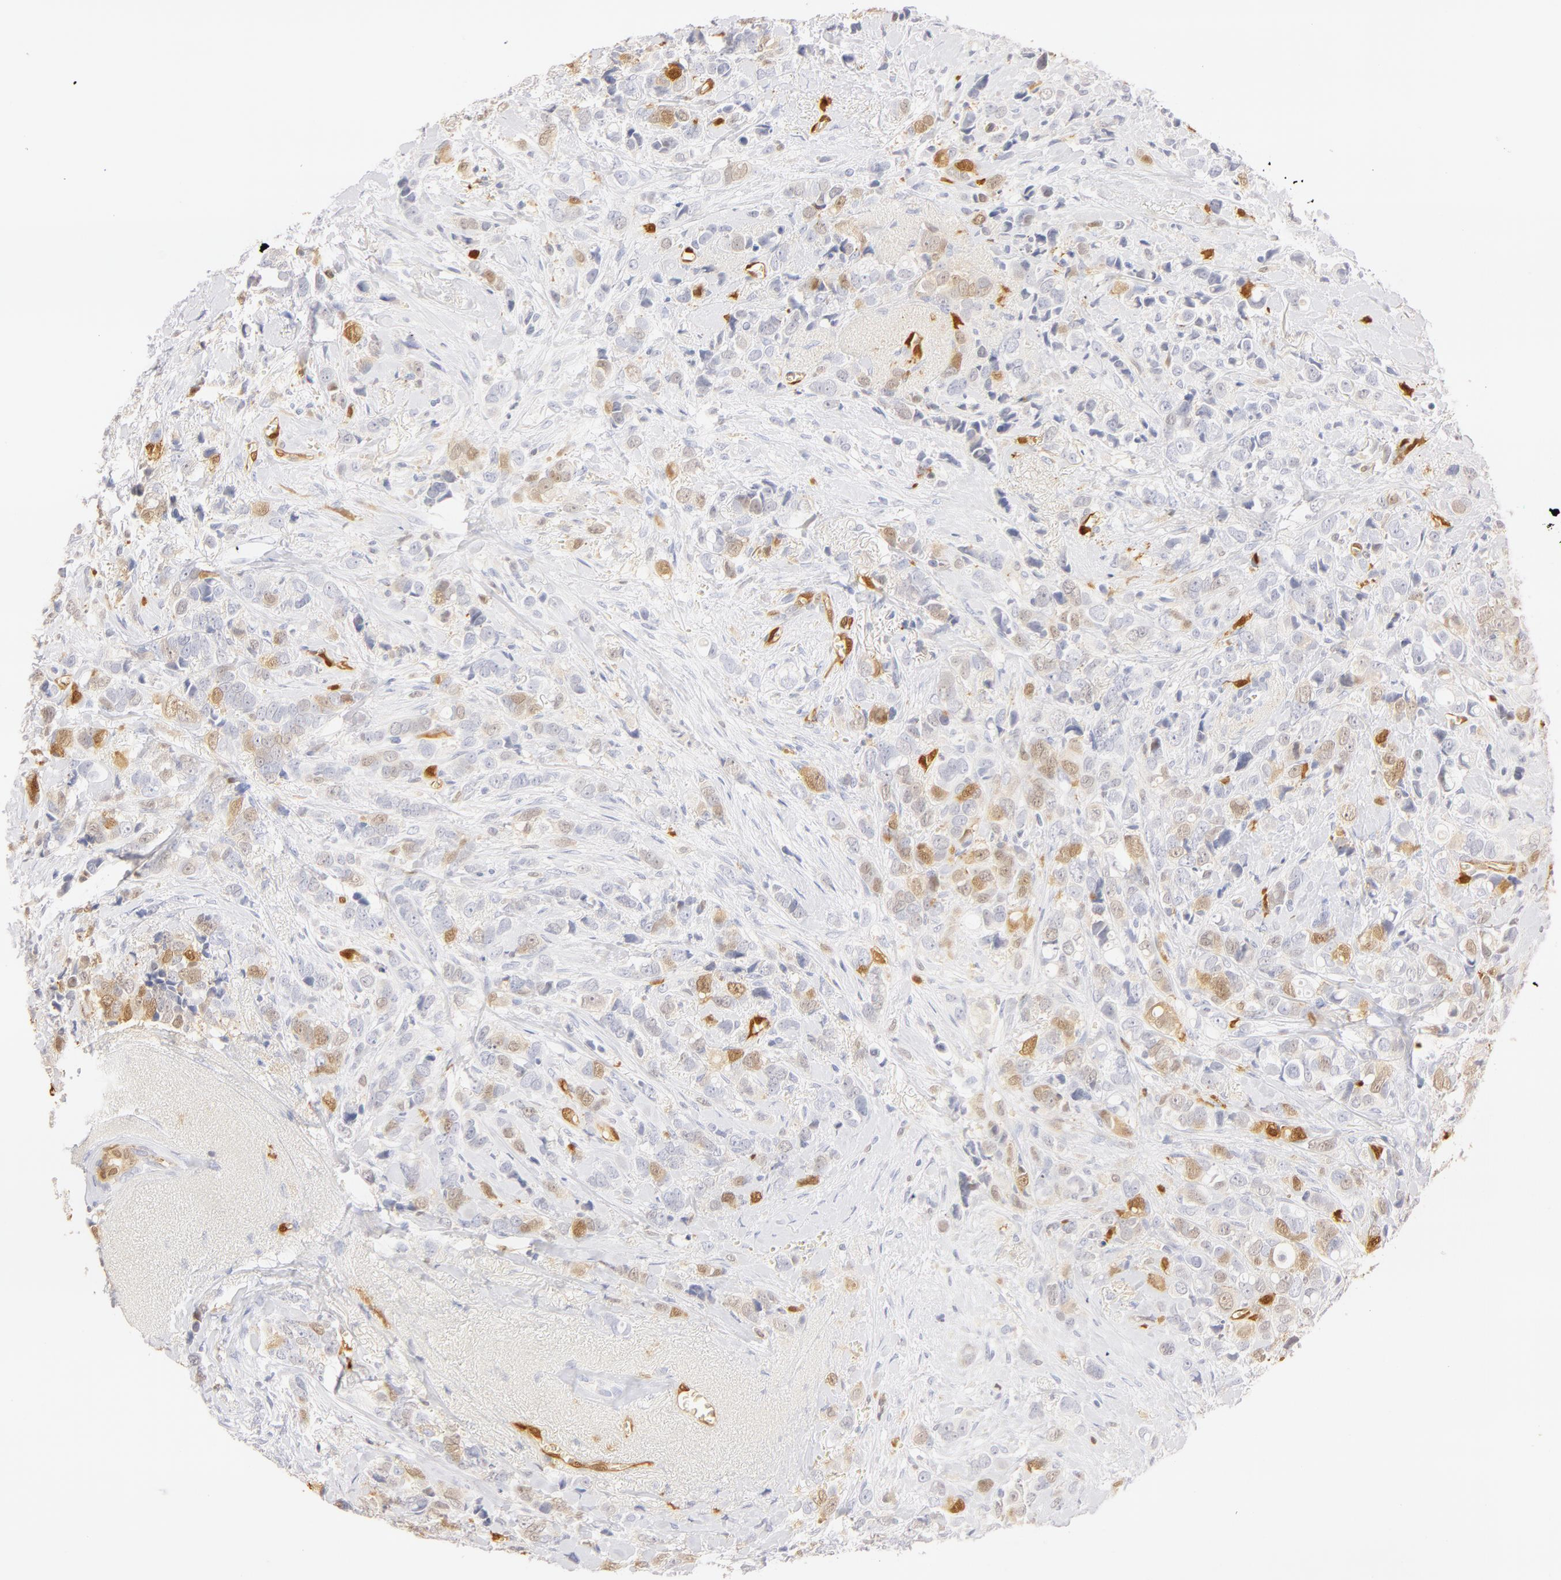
{"staining": {"intensity": "weak", "quantity": "<25%", "location": "nuclear"}, "tissue": "breast cancer", "cell_type": "Tumor cells", "image_type": "cancer", "snomed": [{"axis": "morphology", "description": "Lobular carcinoma"}, {"axis": "topography", "description": "Breast"}], "caption": "This is an IHC micrograph of human breast cancer. There is no expression in tumor cells.", "gene": "CA2", "patient": {"sex": "female", "age": 57}}